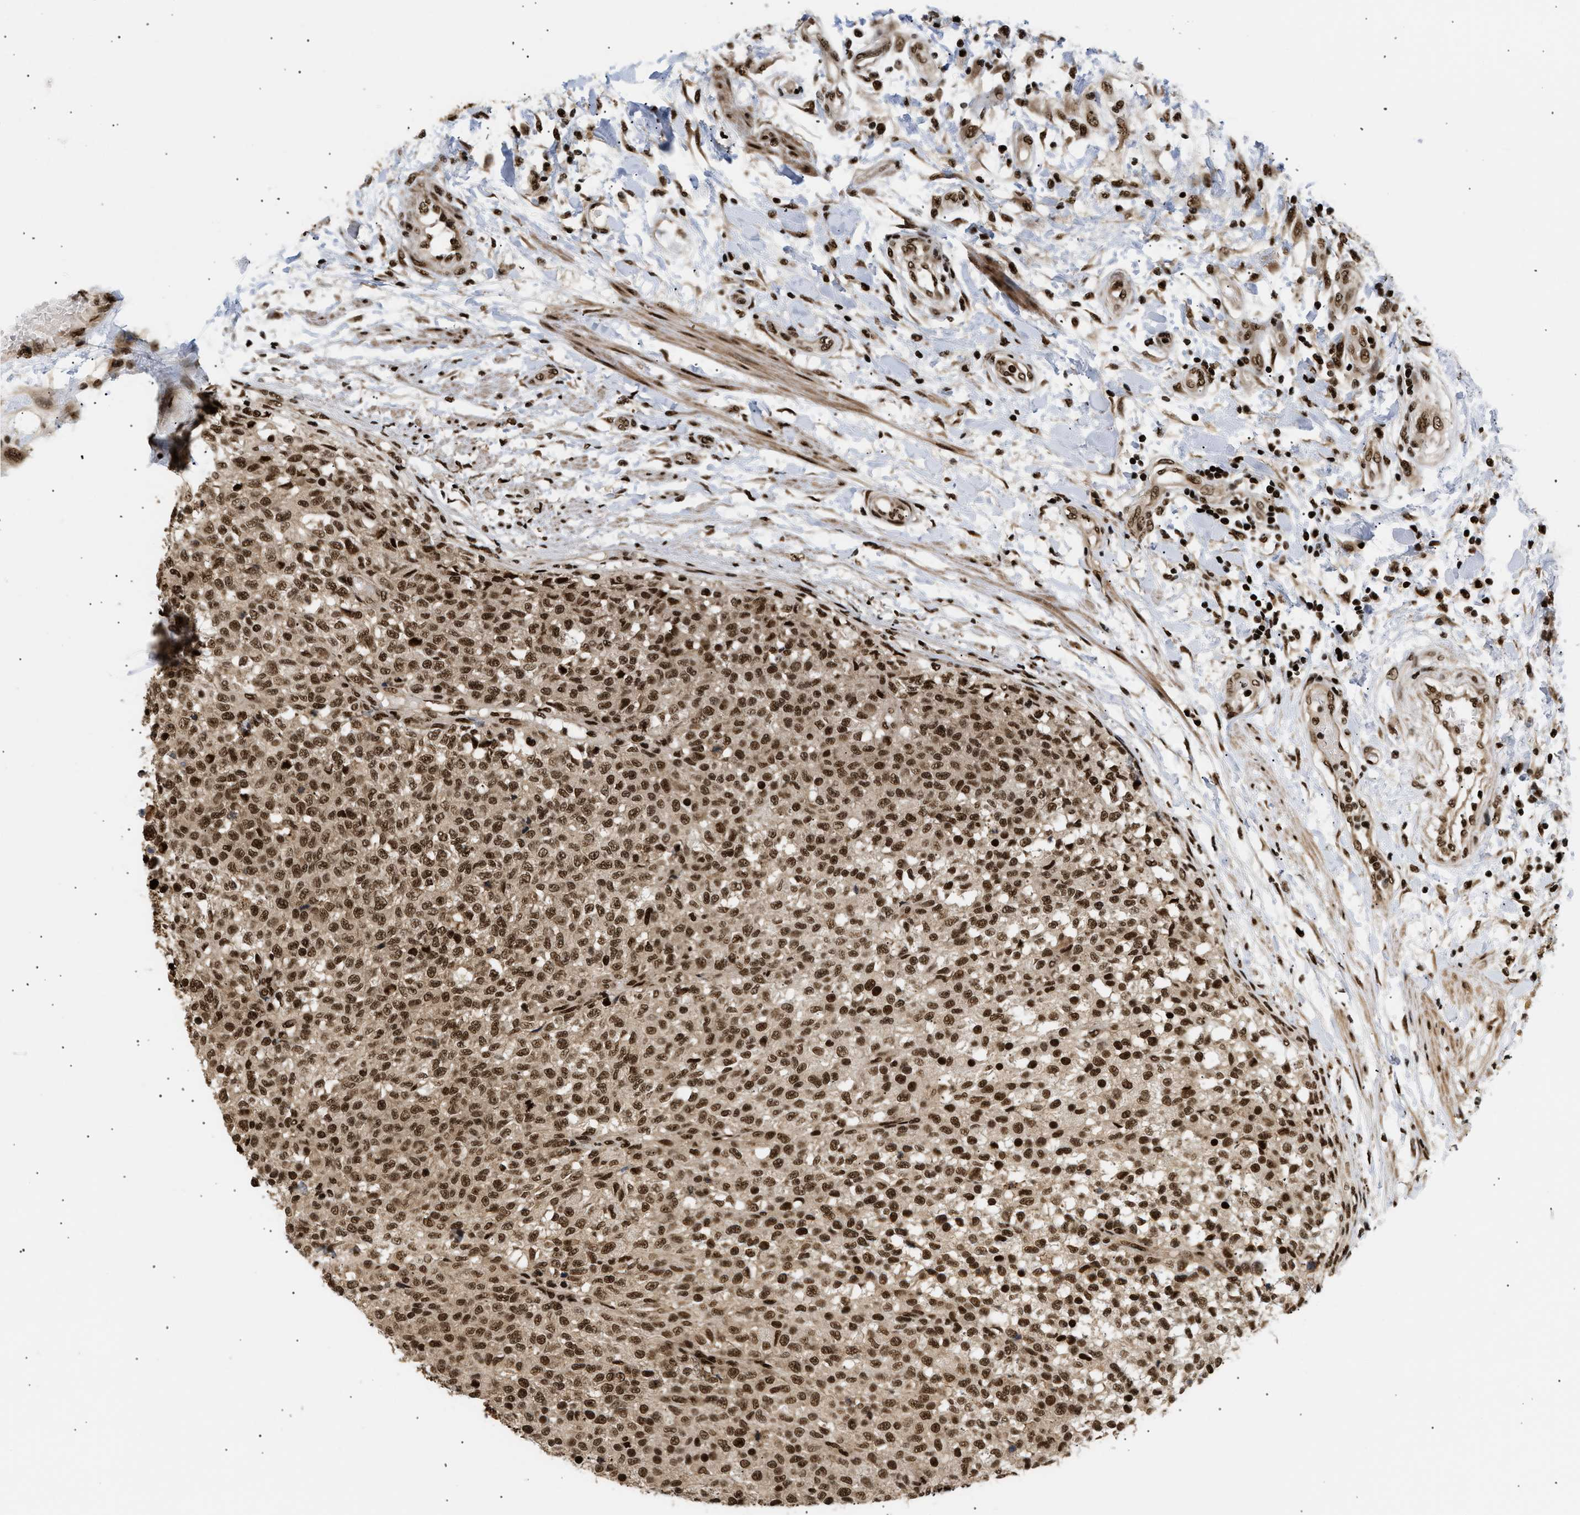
{"staining": {"intensity": "strong", "quantity": ">75%", "location": "cytoplasmic/membranous,nuclear"}, "tissue": "testis cancer", "cell_type": "Tumor cells", "image_type": "cancer", "snomed": [{"axis": "morphology", "description": "Seminoma, NOS"}, {"axis": "topography", "description": "Testis"}], "caption": "About >75% of tumor cells in testis cancer (seminoma) reveal strong cytoplasmic/membranous and nuclear protein positivity as visualized by brown immunohistochemical staining.", "gene": "RBM5", "patient": {"sex": "male", "age": 59}}